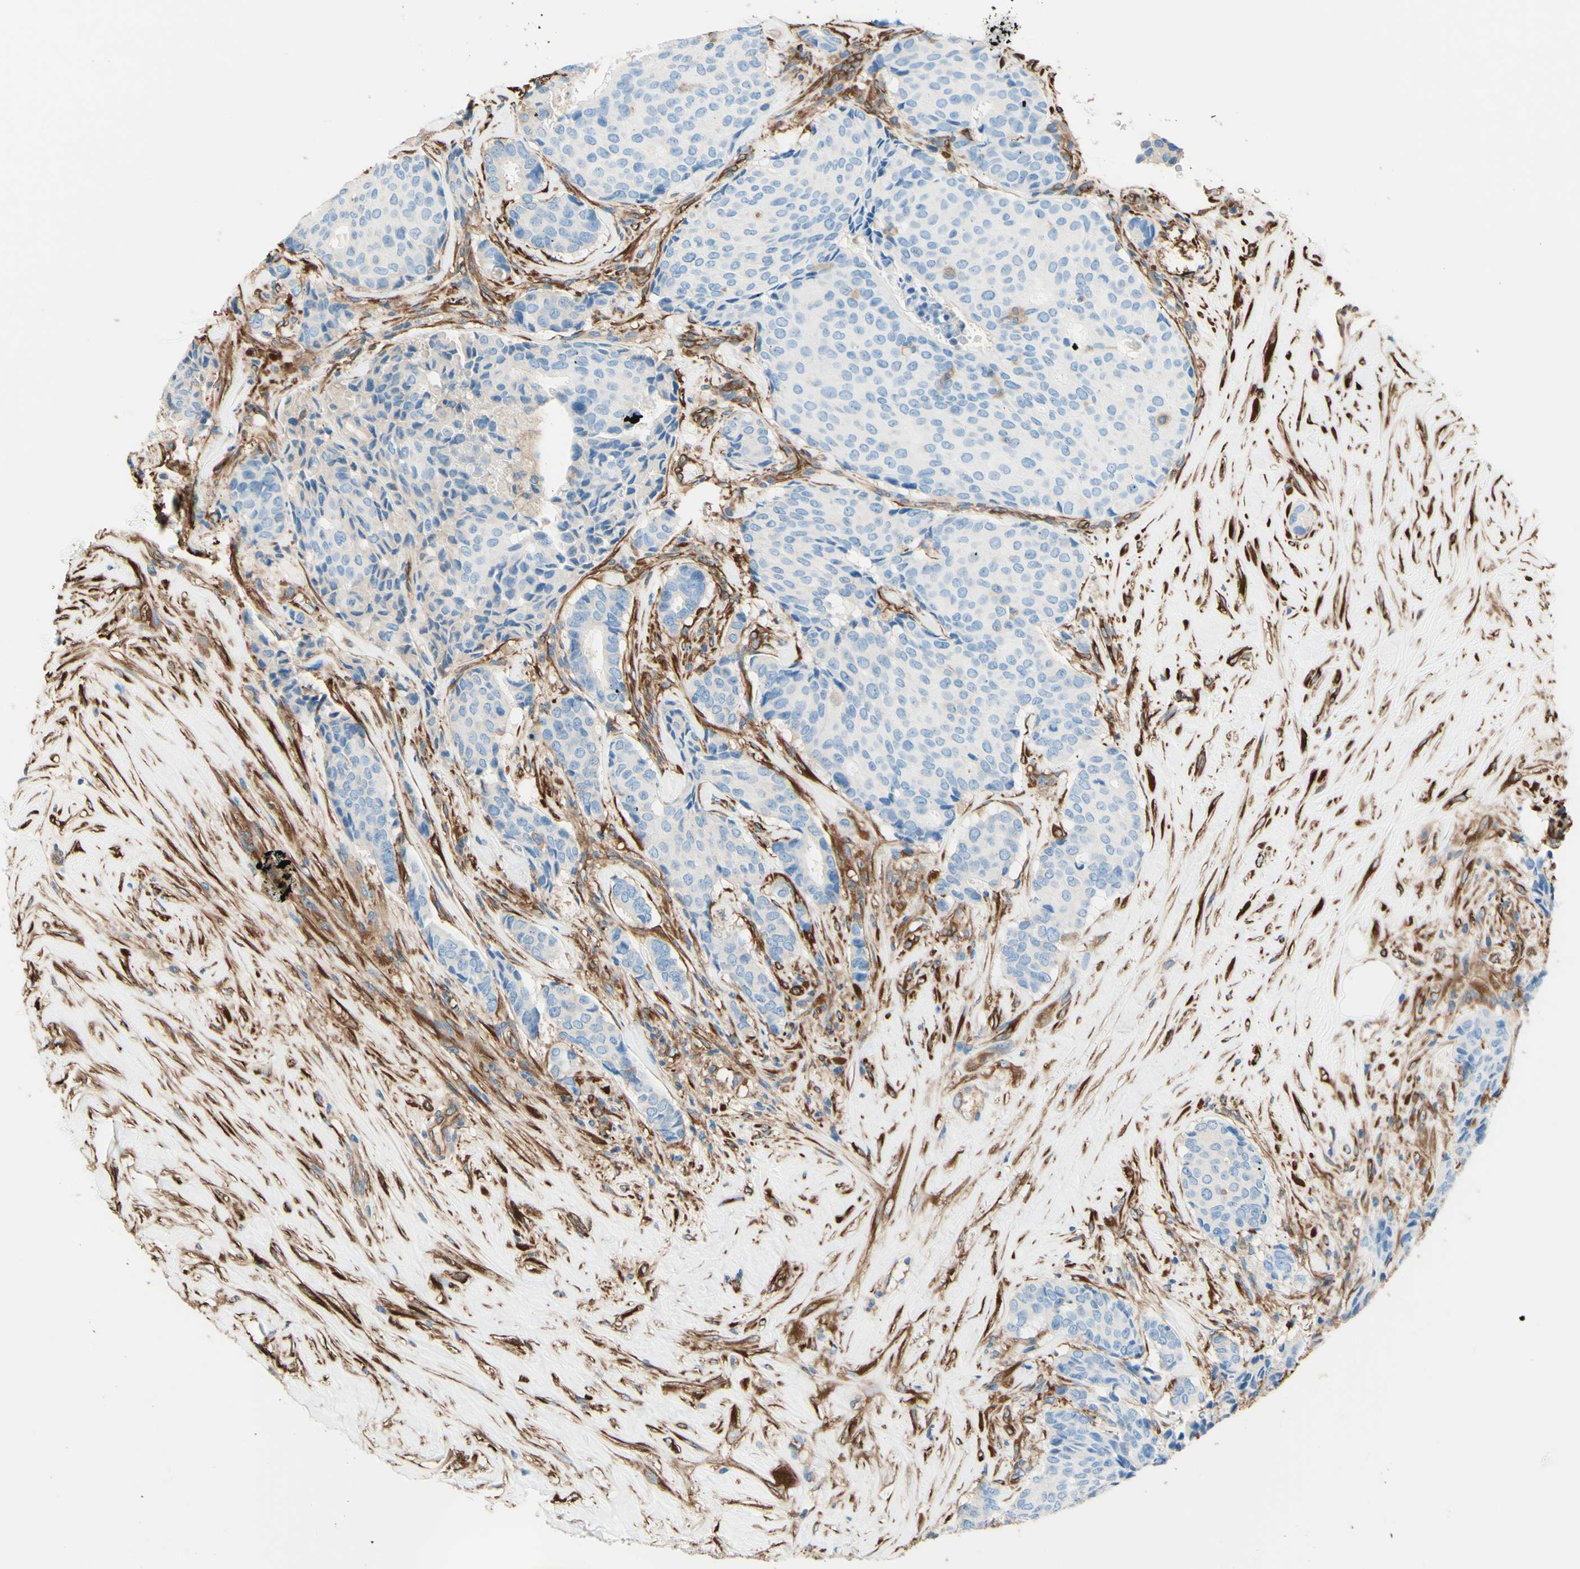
{"staining": {"intensity": "negative", "quantity": "none", "location": "none"}, "tissue": "breast cancer", "cell_type": "Tumor cells", "image_type": "cancer", "snomed": [{"axis": "morphology", "description": "Duct carcinoma"}, {"axis": "topography", "description": "Breast"}], "caption": "This is an immunohistochemistry (IHC) micrograph of human breast invasive ductal carcinoma. There is no expression in tumor cells.", "gene": "DPYSL3", "patient": {"sex": "female", "age": 75}}